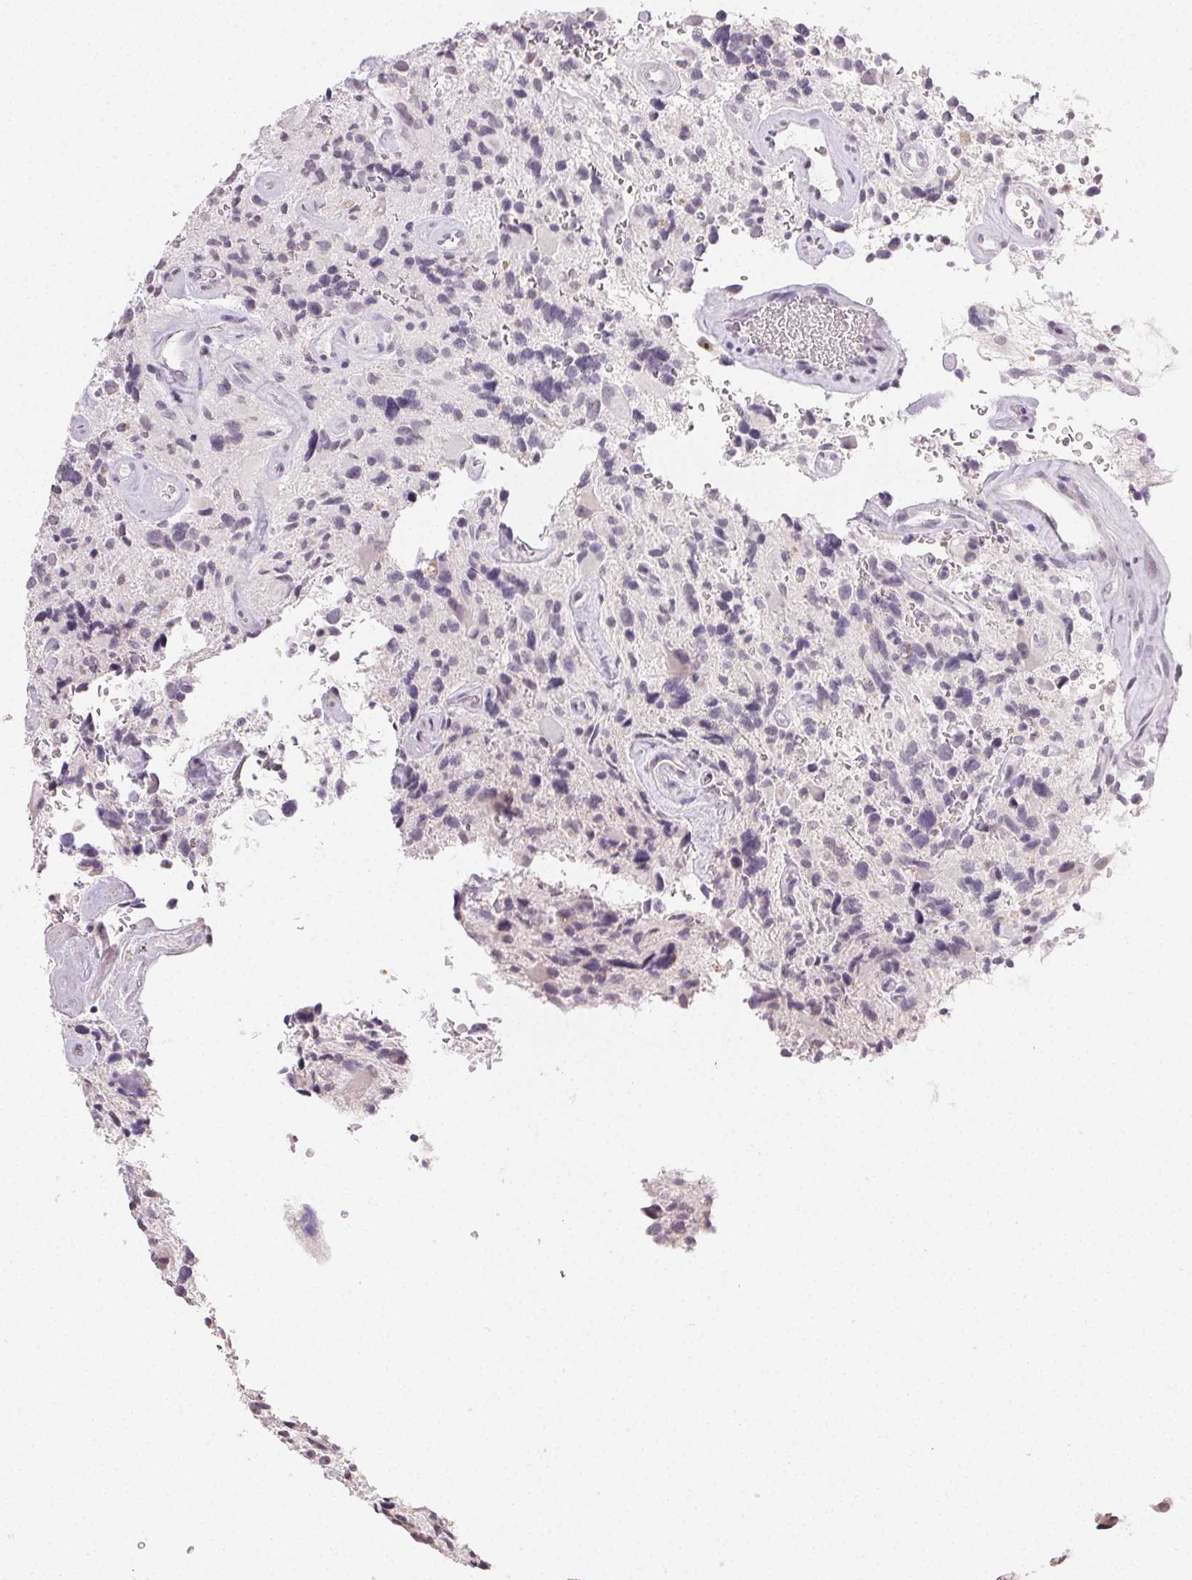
{"staining": {"intensity": "negative", "quantity": "none", "location": "none"}, "tissue": "glioma", "cell_type": "Tumor cells", "image_type": "cancer", "snomed": [{"axis": "morphology", "description": "Glioma, malignant, High grade"}, {"axis": "topography", "description": "Brain"}], "caption": "This is an immunohistochemistry image of human glioma. There is no expression in tumor cells.", "gene": "TMEM174", "patient": {"sex": "male", "age": 49}}